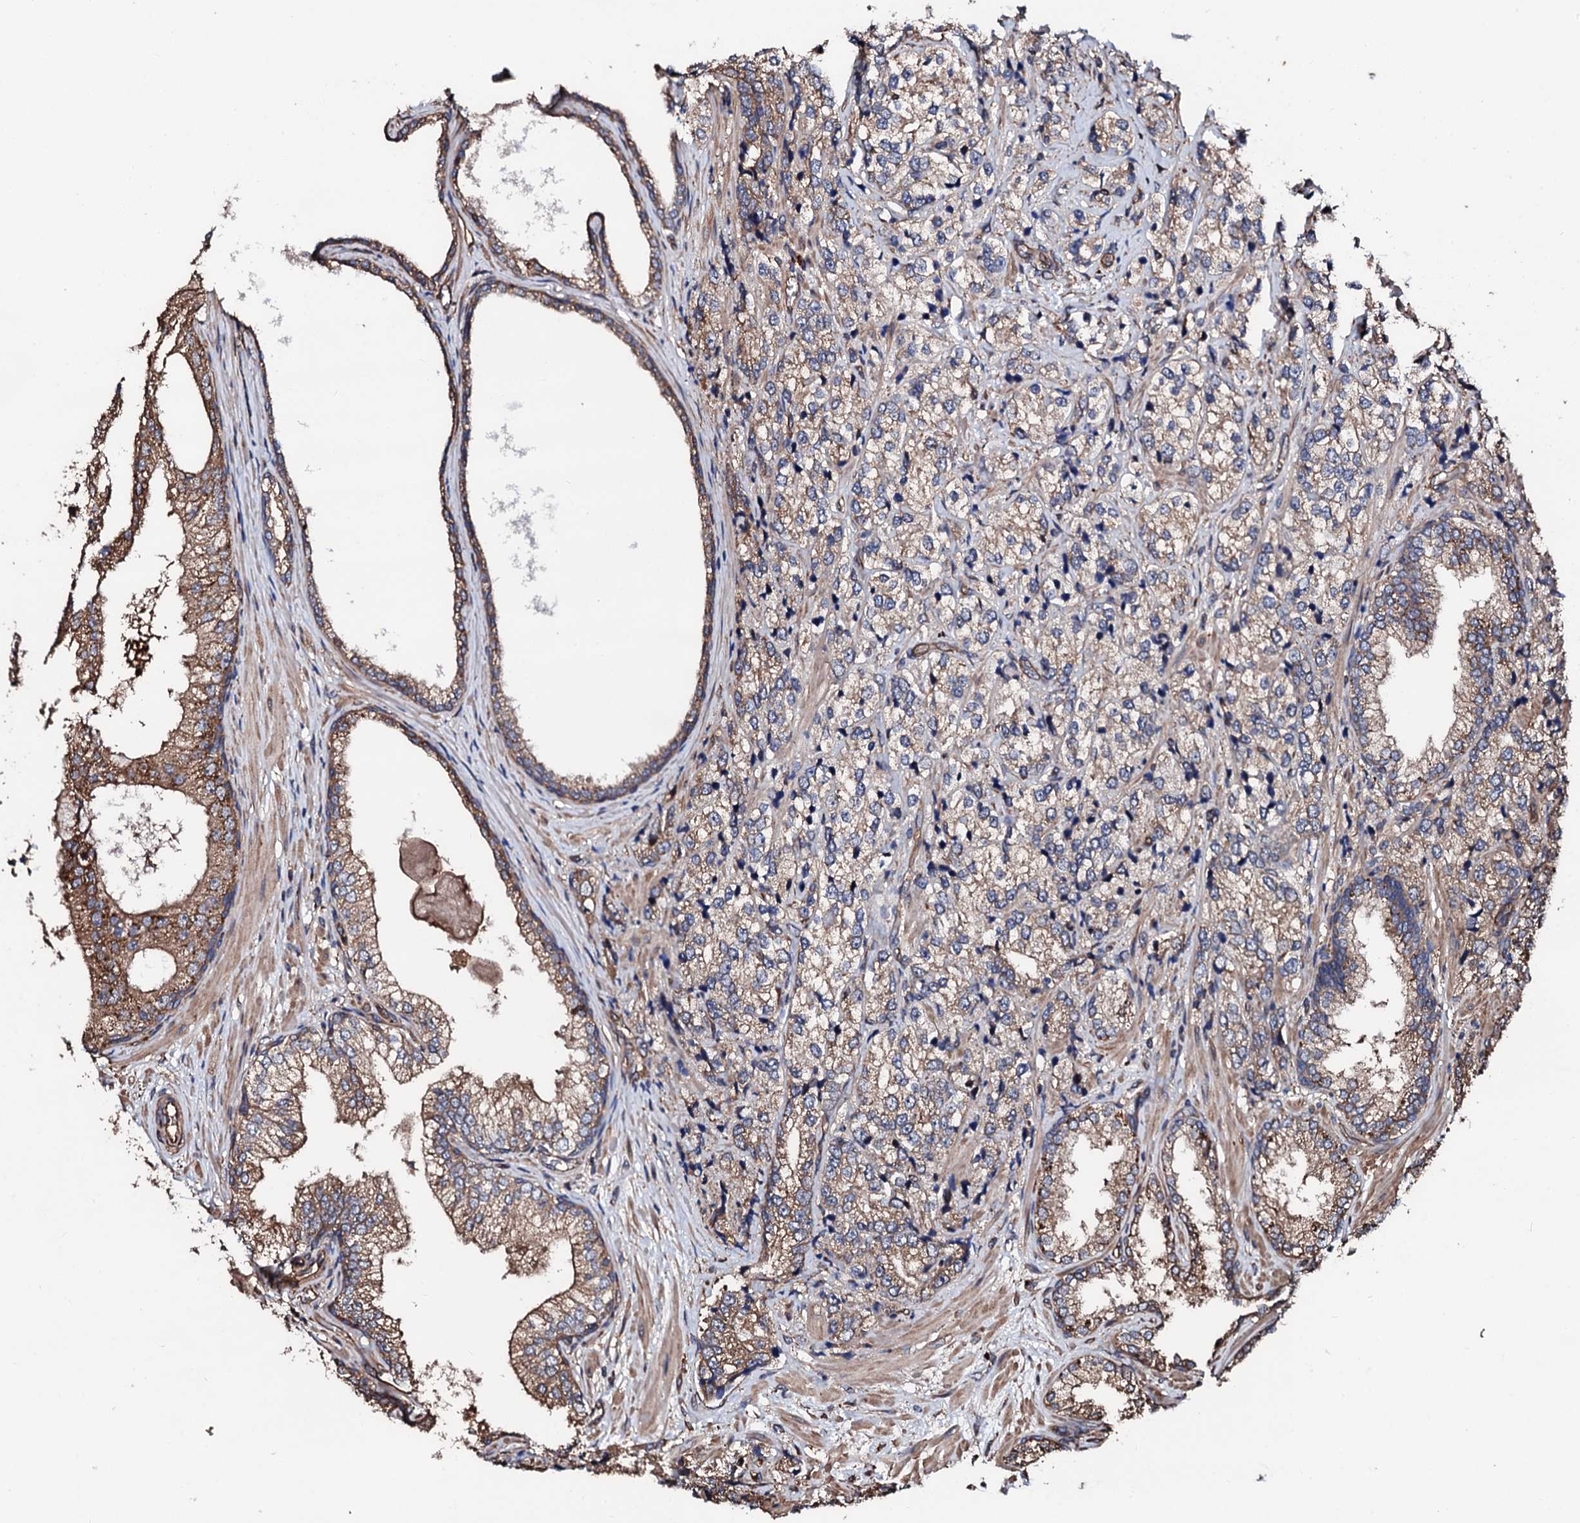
{"staining": {"intensity": "moderate", "quantity": ">75%", "location": "cytoplasmic/membranous"}, "tissue": "prostate cancer", "cell_type": "Tumor cells", "image_type": "cancer", "snomed": [{"axis": "morphology", "description": "Adenocarcinoma, High grade"}, {"axis": "topography", "description": "Prostate"}], "caption": "IHC histopathology image of neoplastic tissue: human prostate cancer stained using immunohistochemistry (IHC) exhibits medium levels of moderate protein expression localized specifically in the cytoplasmic/membranous of tumor cells, appearing as a cytoplasmic/membranous brown color.", "gene": "CKAP5", "patient": {"sex": "male", "age": 69}}